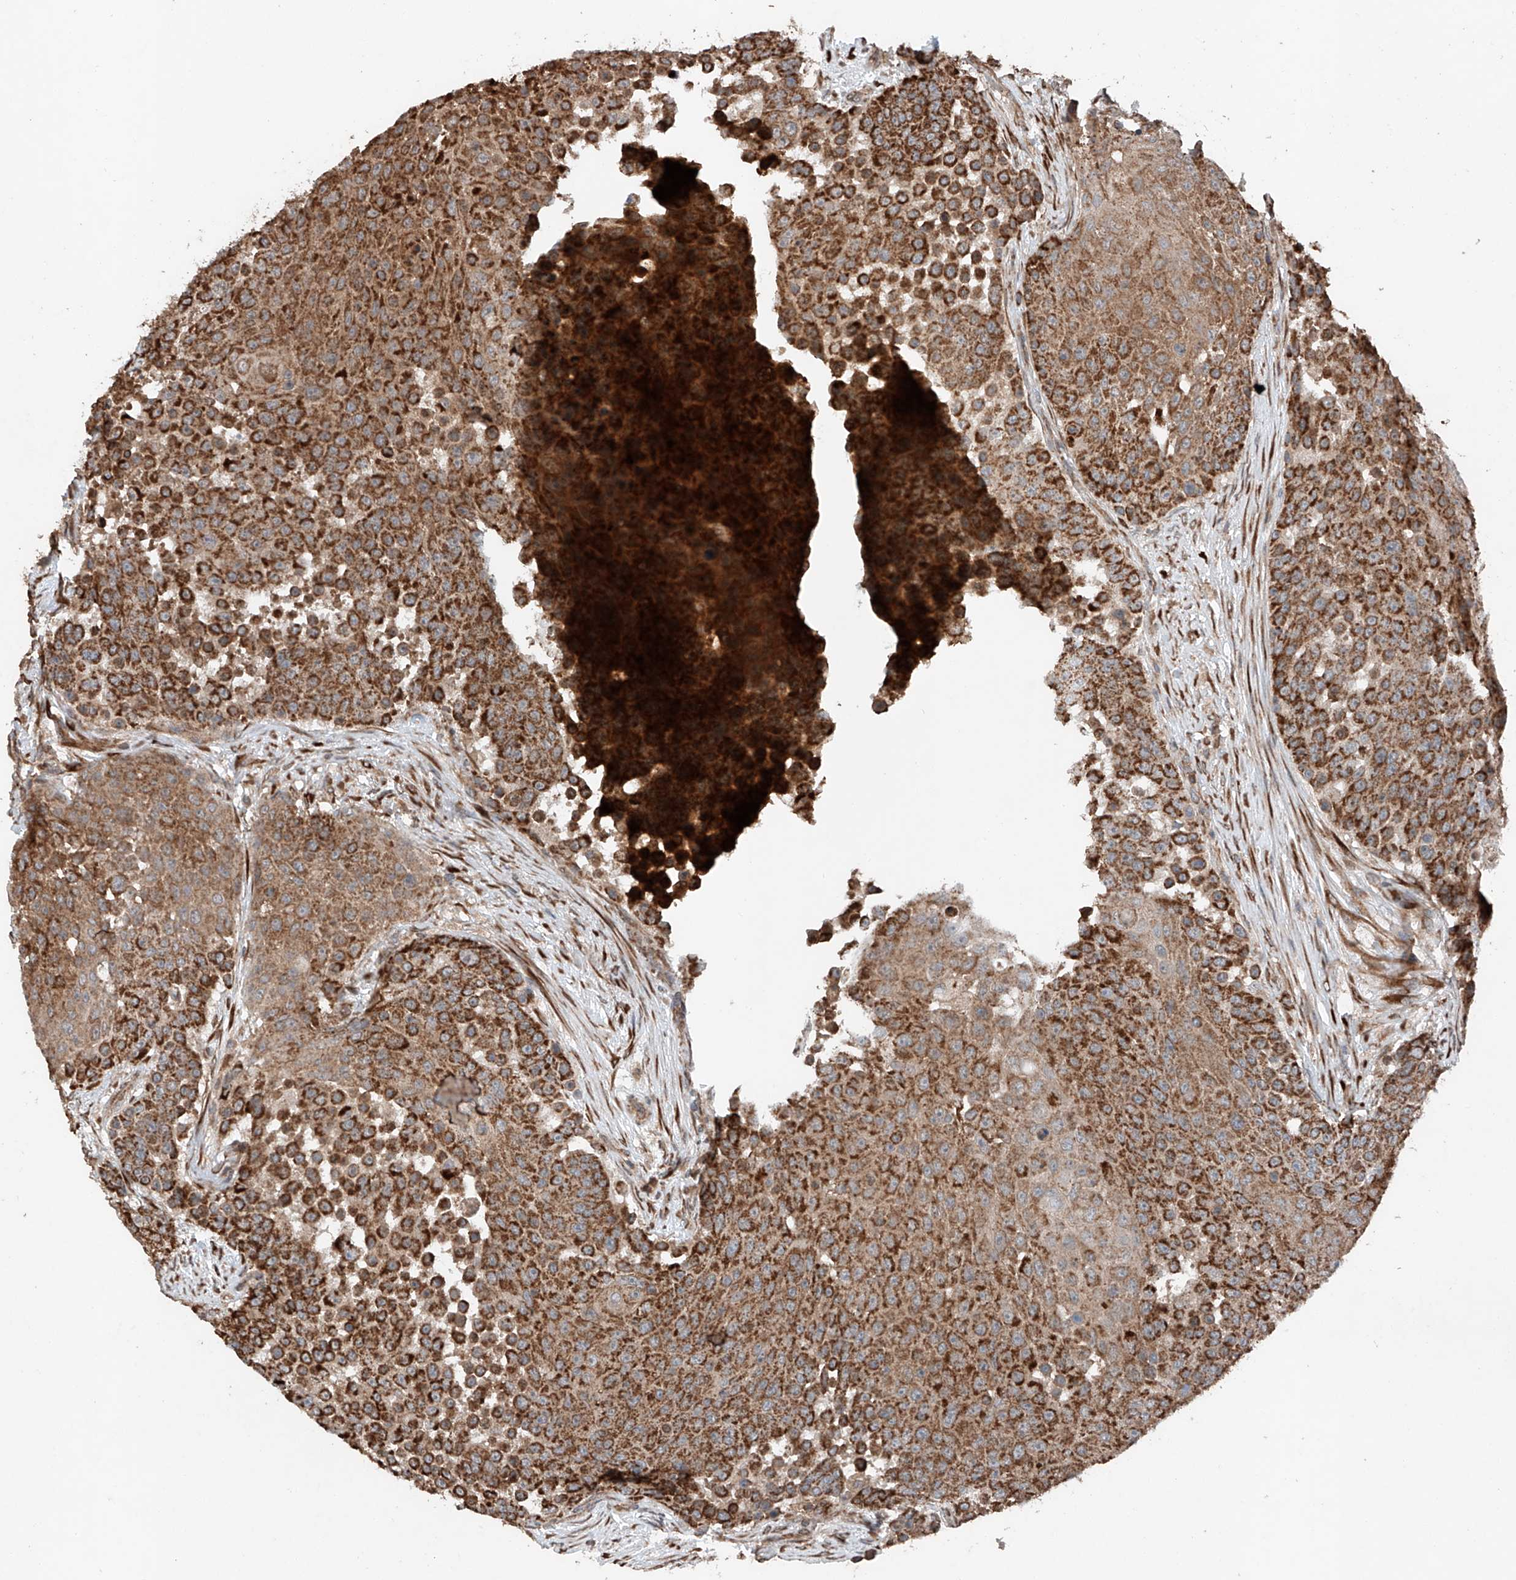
{"staining": {"intensity": "strong", "quantity": ">75%", "location": "cytoplasmic/membranous"}, "tissue": "urothelial cancer", "cell_type": "Tumor cells", "image_type": "cancer", "snomed": [{"axis": "morphology", "description": "Urothelial carcinoma, High grade"}, {"axis": "topography", "description": "Urinary bladder"}], "caption": "Strong cytoplasmic/membranous protein expression is identified in approximately >75% of tumor cells in urothelial carcinoma (high-grade). (IHC, brightfield microscopy, high magnification).", "gene": "AP4B1", "patient": {"sex": "female", "age": 63}}